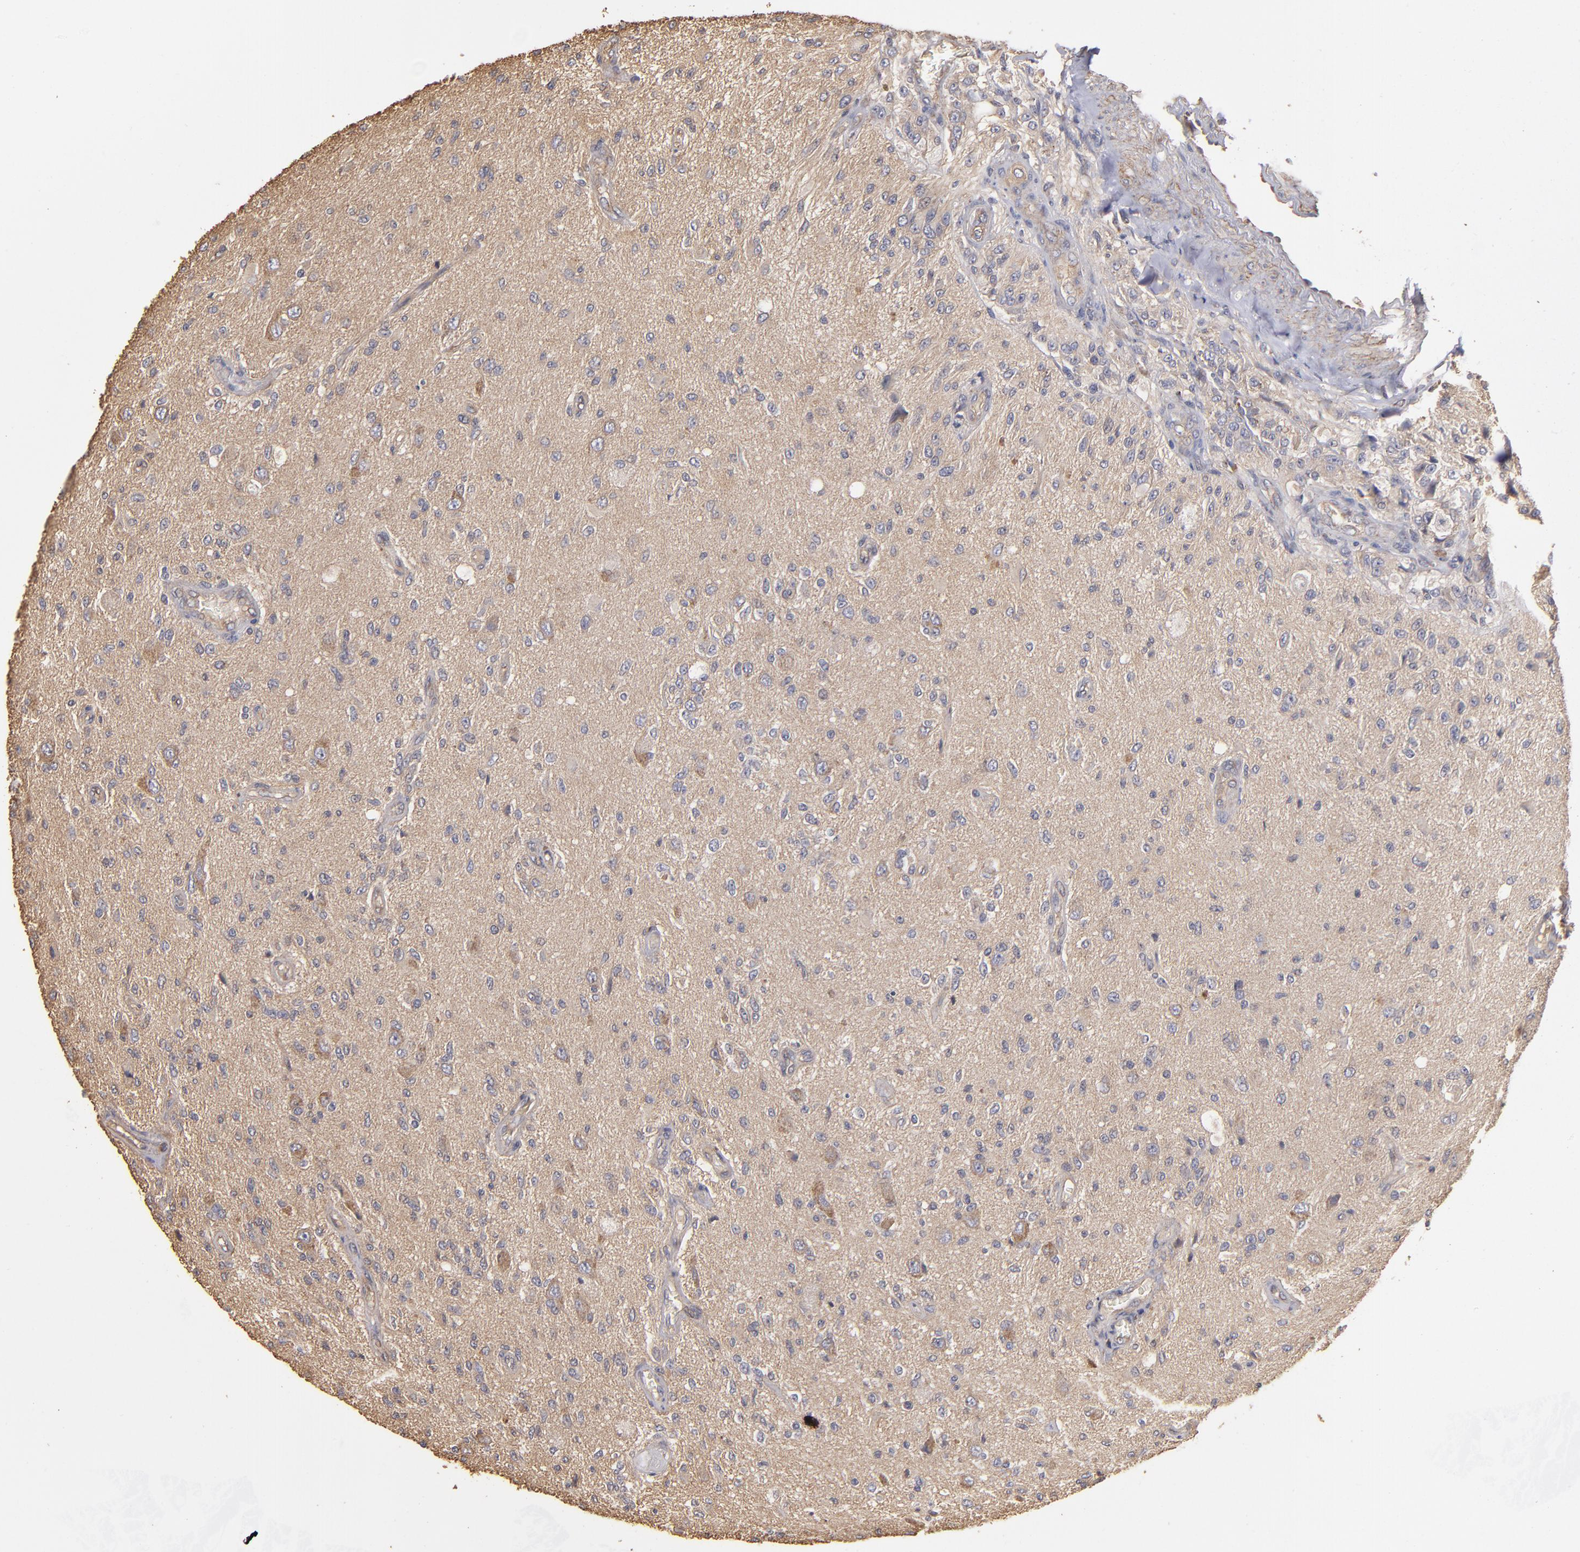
{"staining": {"intensity": "negative", "quantity": "none", "location": "none"}, "tissue": "glioma", "cell_type": "Tumor cells", "image_type": "cancer", "snomed": [{"axis": "morphology", "description": "Normal tissue, NOS"}, {"axis": "morphology", "description": "Glioma, malignant, High grade"}, {"axis": "topography", "description": "Cerebral cortex"}], "caption": "High power microscopy histopathology image of an immunohistochemistry (IHC) photomicrograph of malignant glioma (high-grade), revealing no significant positivity in tumor cells.", "gene": "DMD", "patient": {"sex": "male", "age": 77}}